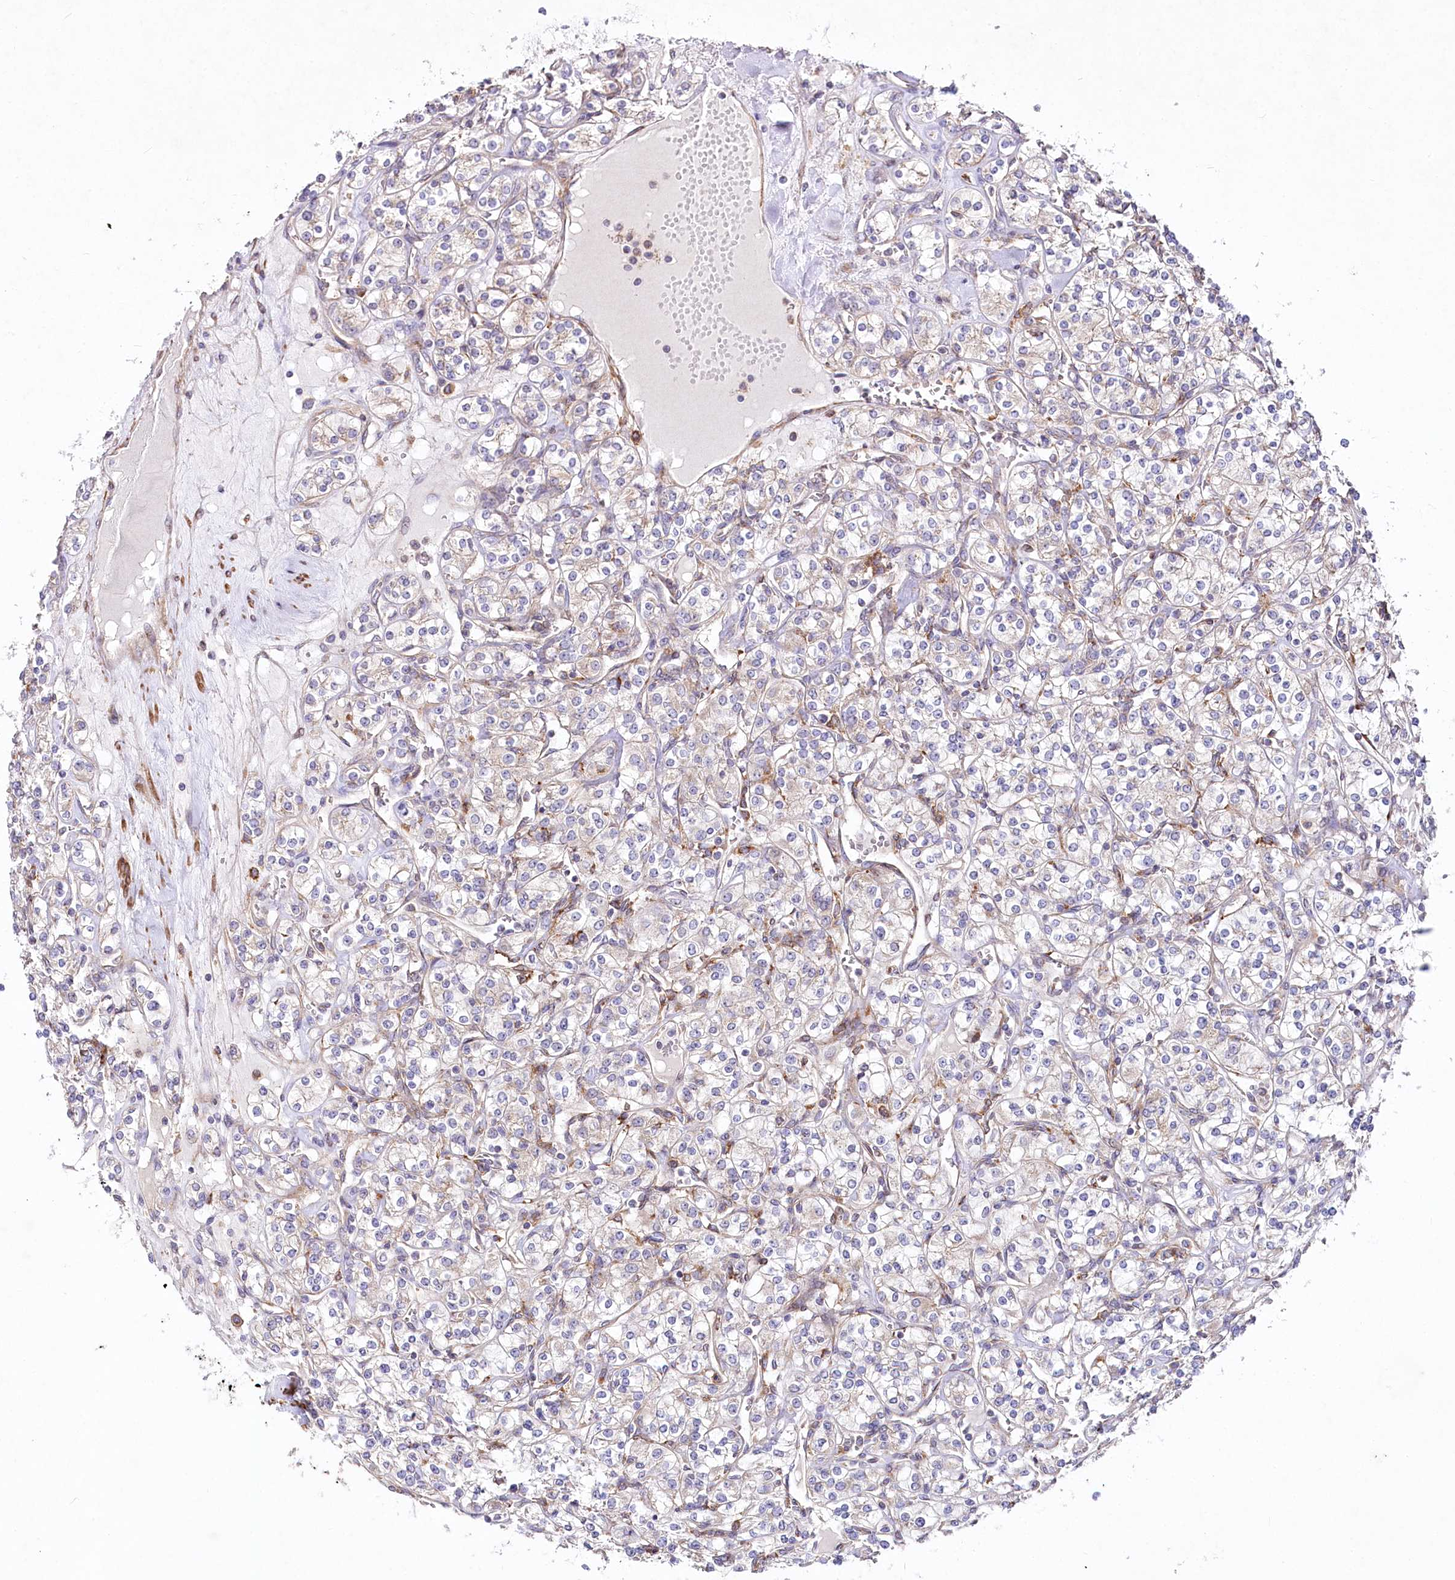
{"staining": {"intensity": "negative", "quantity": "none", "location": "none"}, "tissue": "renal cancer", "cell_type": "Tumor cells", "image_type": "cancer", "snomed": [{"axis": "morphology", "description": "Adenocarcinoma, NOS"}, {"axis": "topography", "description": "Kidney"}], "caption": "IHC histopathology image of human adenocarcinoma (renal) stained for a protein (brown), which reveals no staining in tumor cells.", "gene": "STX6", "patient": {"sex": "male", "age": 77}}